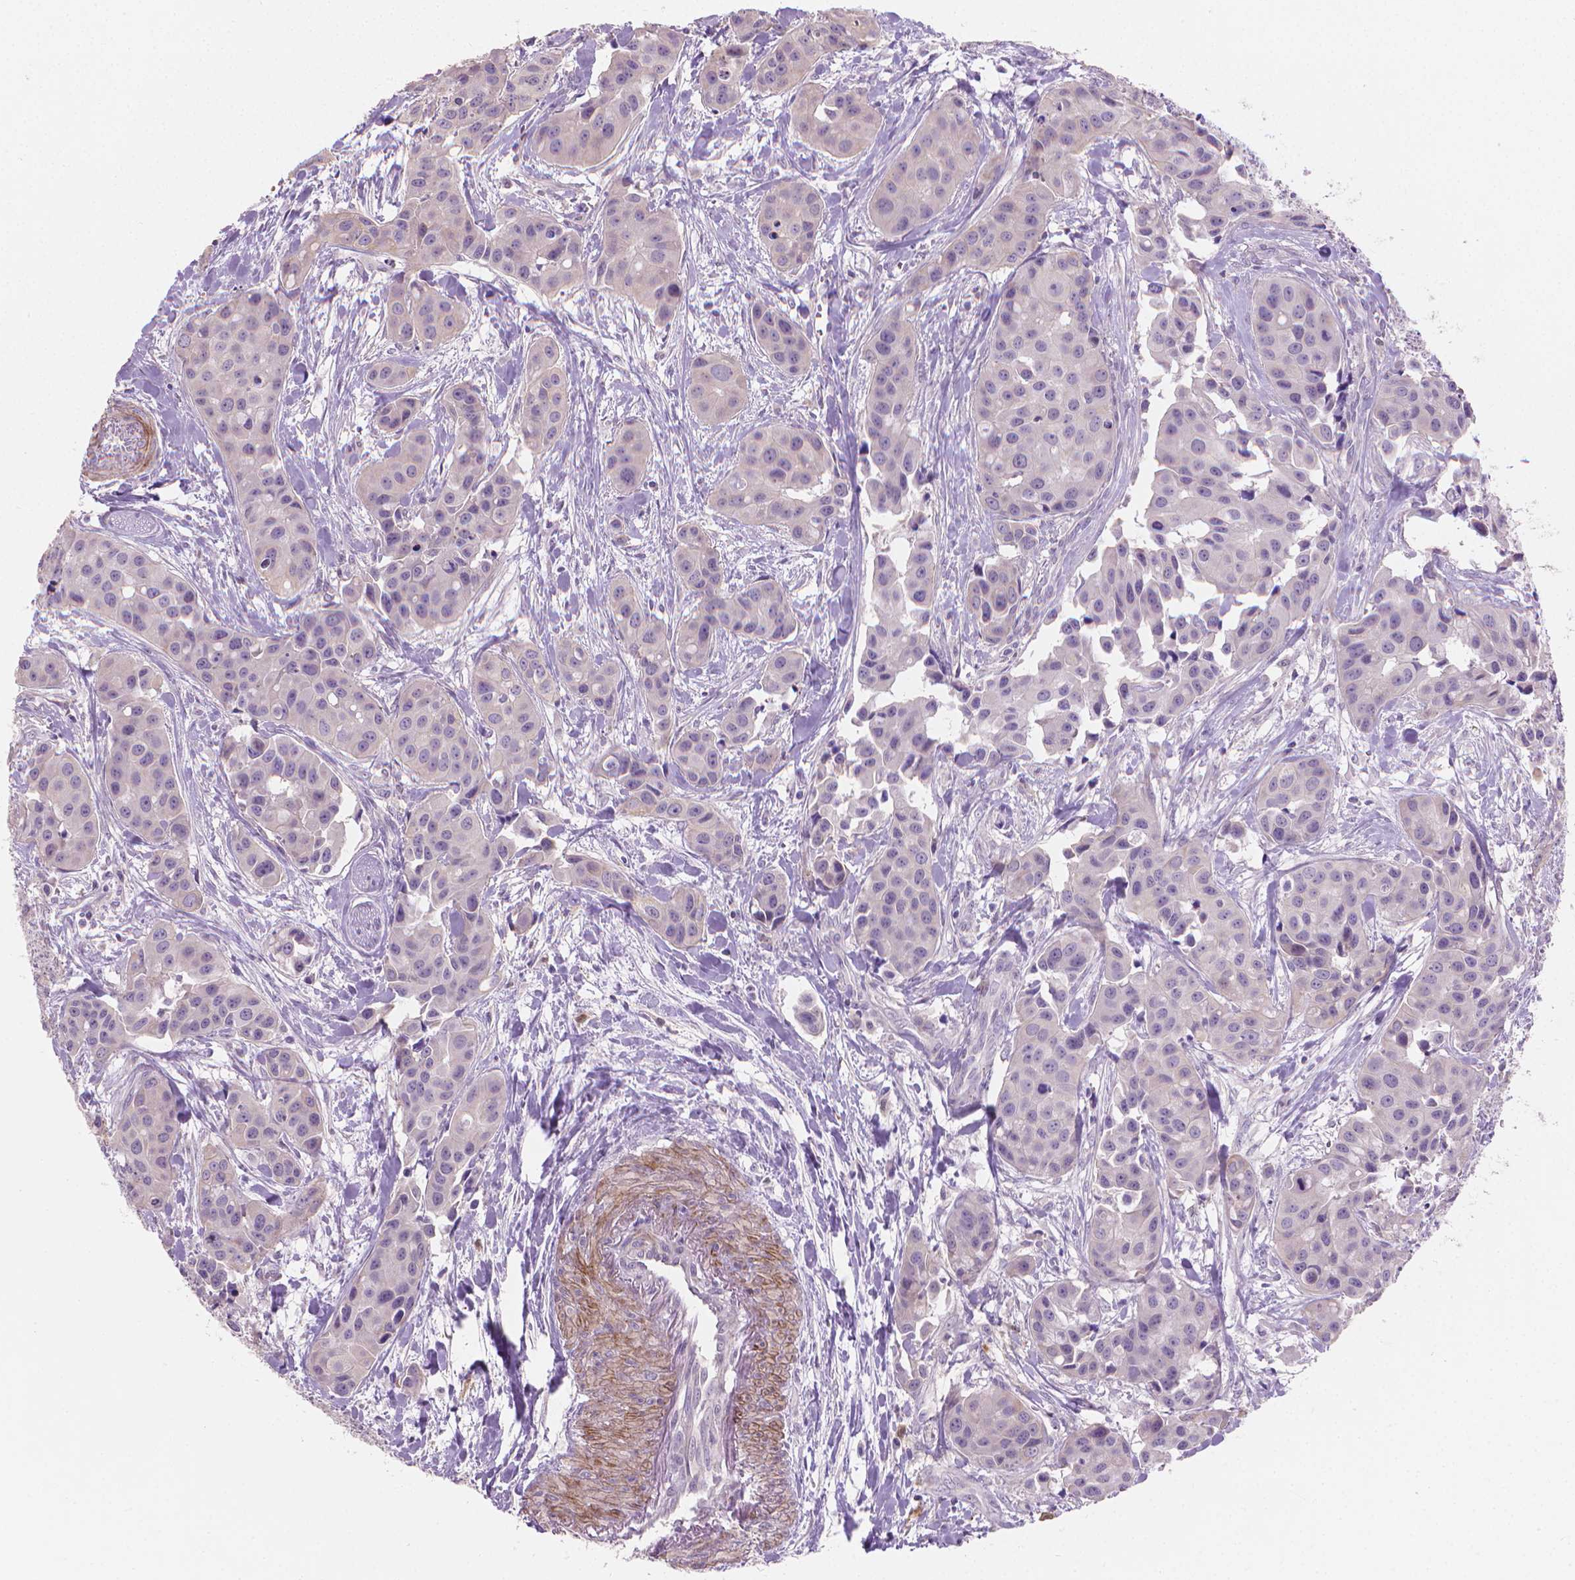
{"staining": {"intensity": "negative", "quantity": "none", "location": "none"}, "tissue": "head and neck cancer", "cell_type": "Tumor cells", "image_type": "cancer", "snomed": [{"axis": "morphology", "description": "Adenocarcinoma, NOS"}, {"axis": "topography", "description": "Head-Neck"}], "caption": "A histopathology image of adenocarcinoma (head and neck) stained for a protein shows no brown staining in tumor cells. (DAB immunohistochemistry with hematoxylin counter stain).", "gene": "GSDMA", "patient": {"sex": "male", "age": 76}}